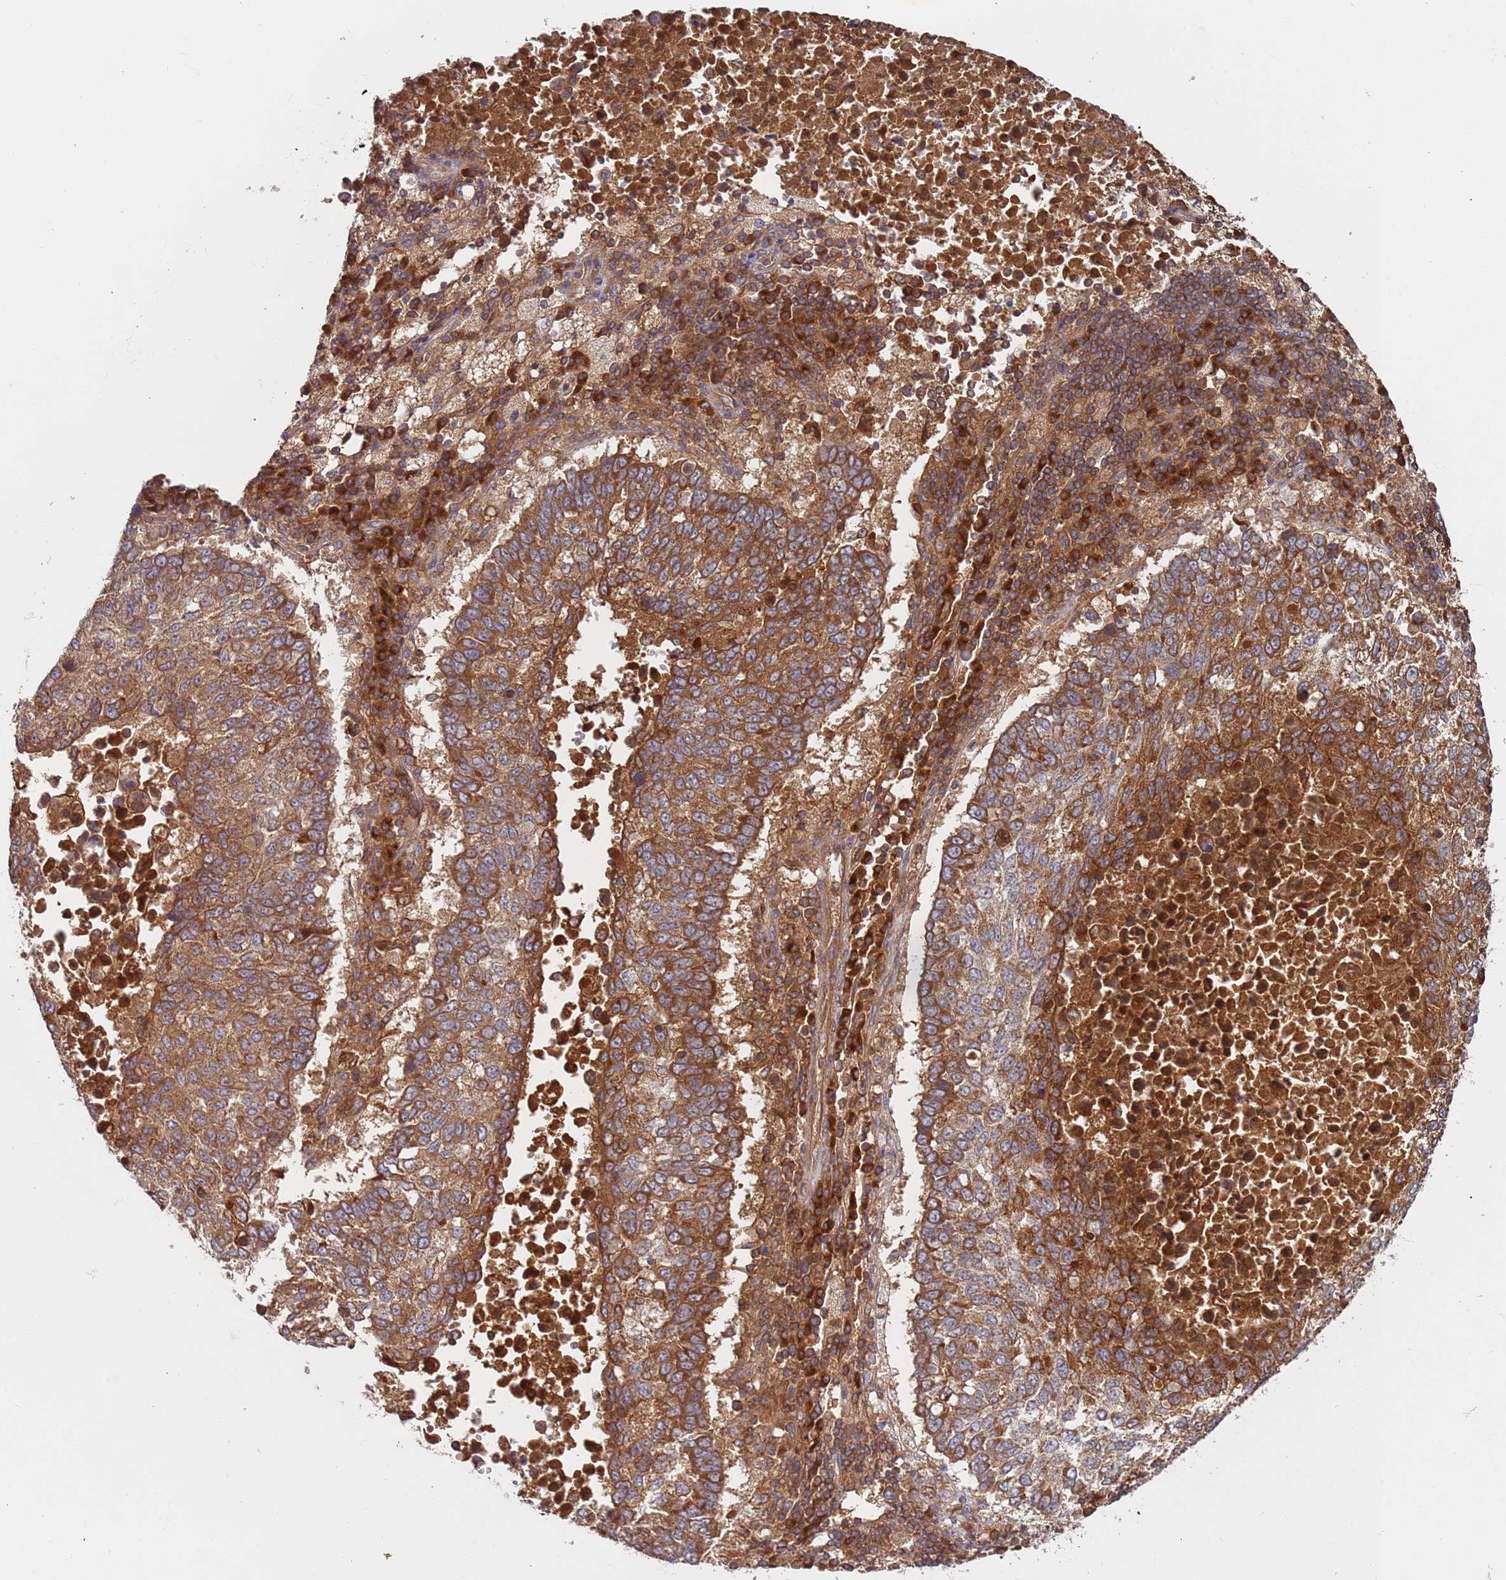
{"staining": {"intensity": "strong", "quantity": ">75%", "location": "cytoplasmic/membranous"}, "tissue": "lung cancer", "cell_type": "Tumor cells", "image_type": "cancer", "snomed": [{"axis": "morphology", "description": "Squamous cell carcinoma, NOS"}, {"axis": "topography", "description": "Lung"}], "caption": "Squamous cell carcinoma (lung) stained for a protein reveals strong cytoplasmic/membranous positivity in tumor cells.", "gene": "OR5A2", "patient": {"sex": "male", "age": 73}}